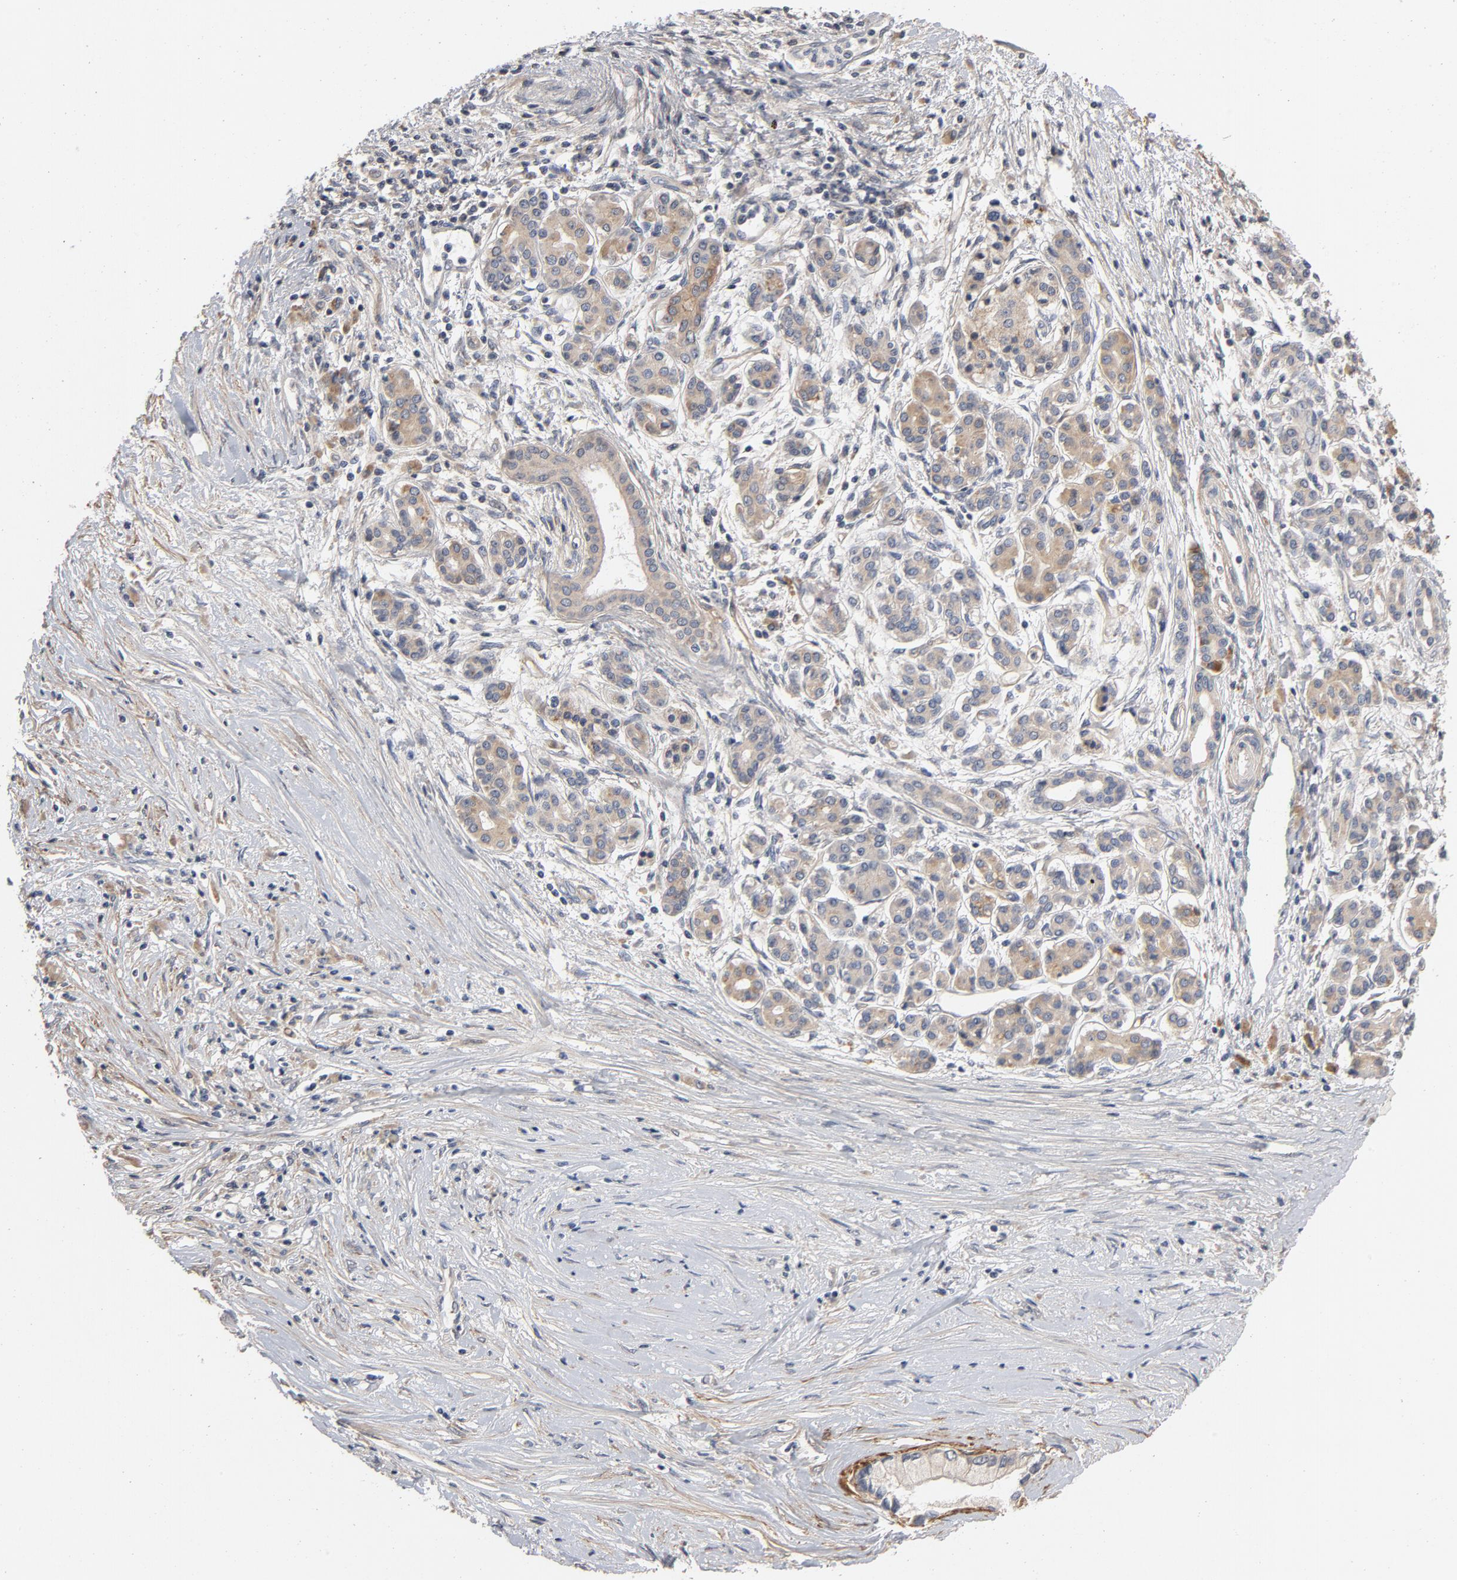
{"staining": {"intensity": "weak", "quantity": ">75%", "location": "cytoplasmic/membranous"}, "tissue": "pancreatic cancer", "cell_type": "Tumor cells", "image_type": "cancer", "snomed": [{"axis": "morphology", "description": "Adenocarcinoma, NOS"}, {"axis": "topography", "description": "Pancreas"}], "caption": "Immunohistochemical staining of pancreatic cancer (adenocarcinoma) demonstrates weak cytoplasmic/membranous protein positivity in approximately >75% of tumor cells. Using DAB (3,3'-diaminobenzidine) (brown) and hematoxylin (blue) stains, captured at high magnification using brightfield microscopy.", "gene": "CCDC134", "patient": {"sex": "female", "age": 59}}